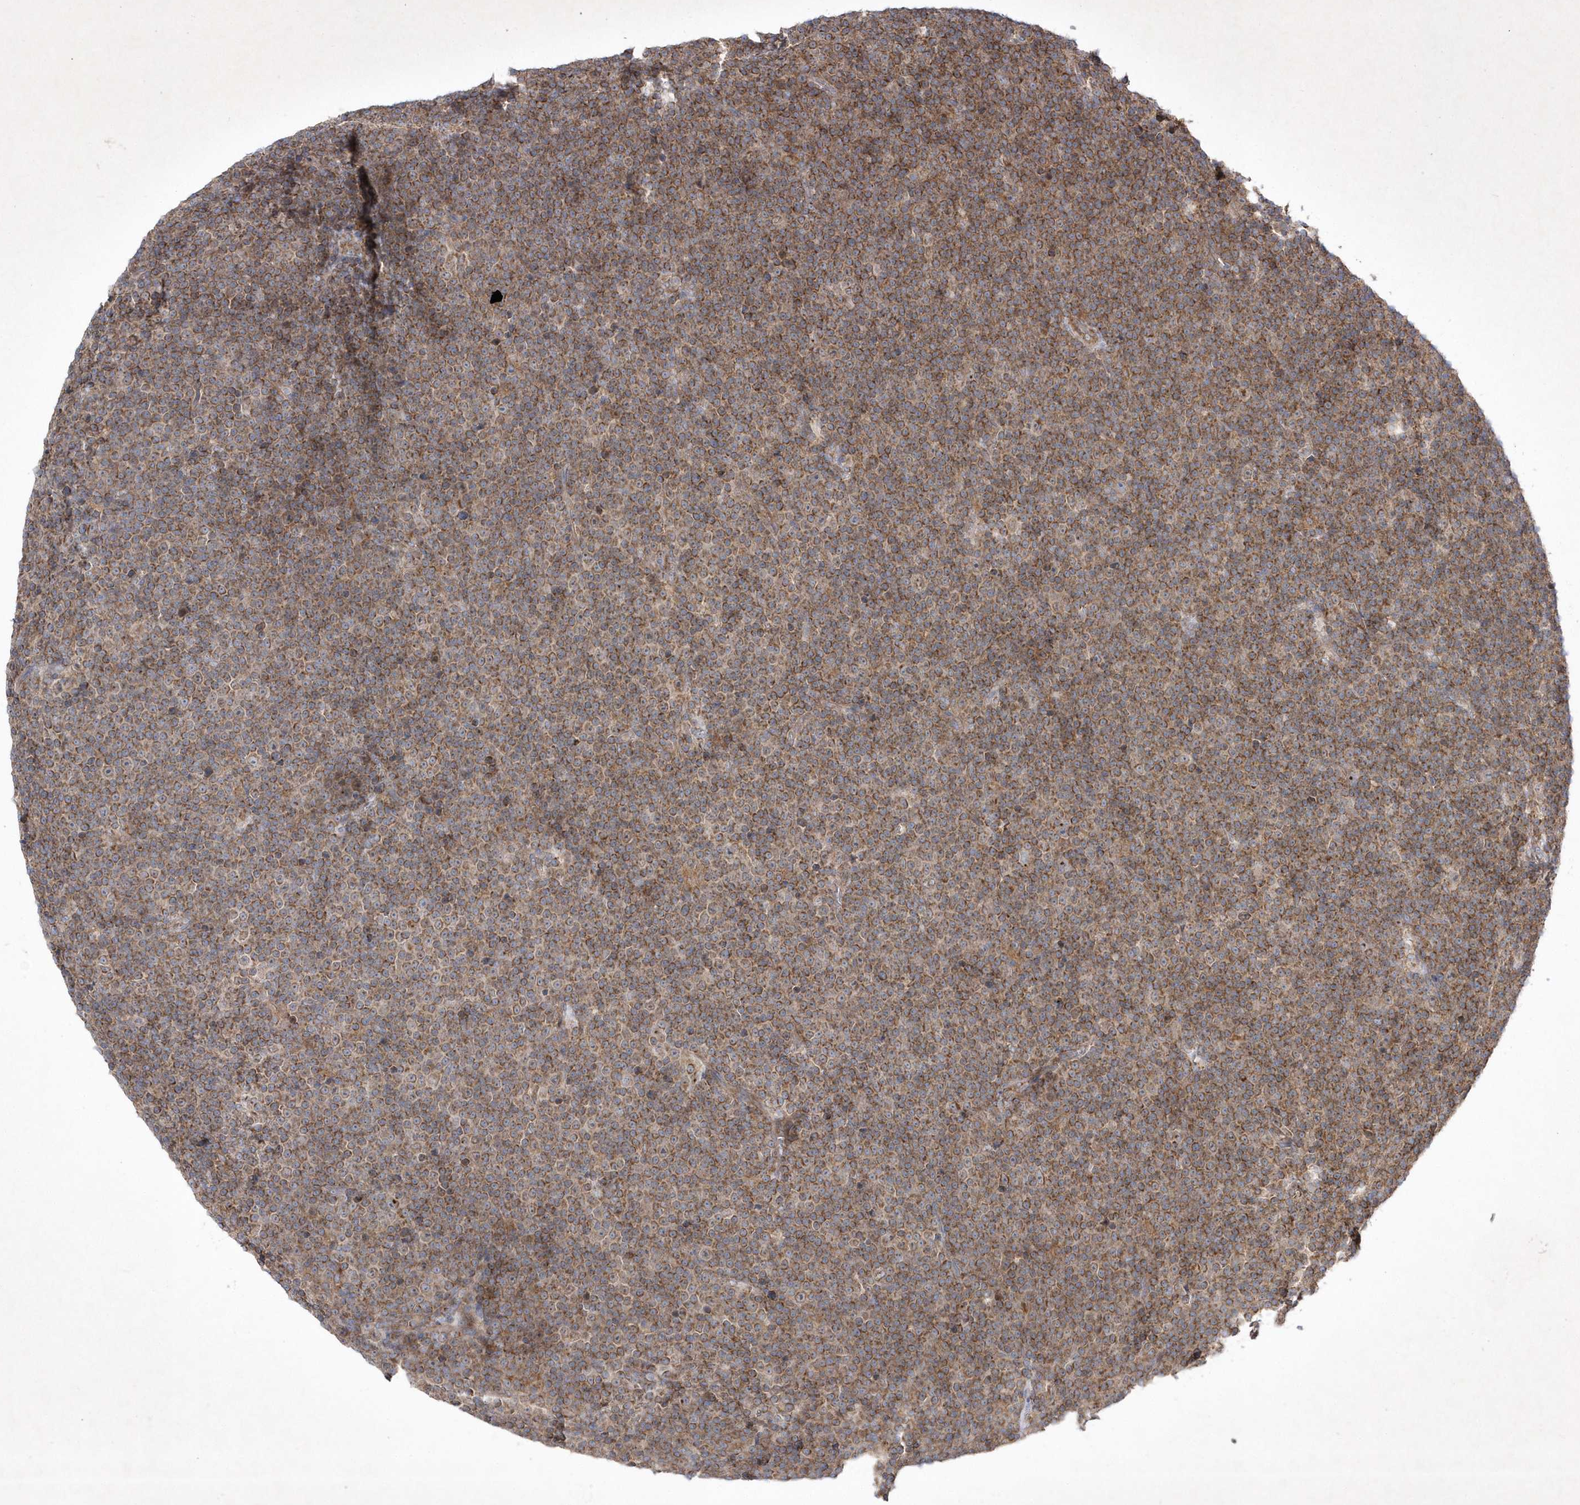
{"staining": {"intensity": "moderate", "quantity": ">75%", "location": "cytoplasmic/membranous"}, "tissue": "lymphoma", "cell_type": "Tumor cells", "image_type": "cancer", "snomed": [{"axis": "morphology", "description": "Malignant lymphoma, non-Hodgkin's type, Low grade"}, {"axis": "topography", "description": "Lymph node"}], "caption": "DAB immunohistochemical staining of lymphoma shows moderate cytoplasmic/membranous protein positivity in about >75% of tumor cells.", "gene": "OPA1", "patient": {"sex": "female", "age": 67}}